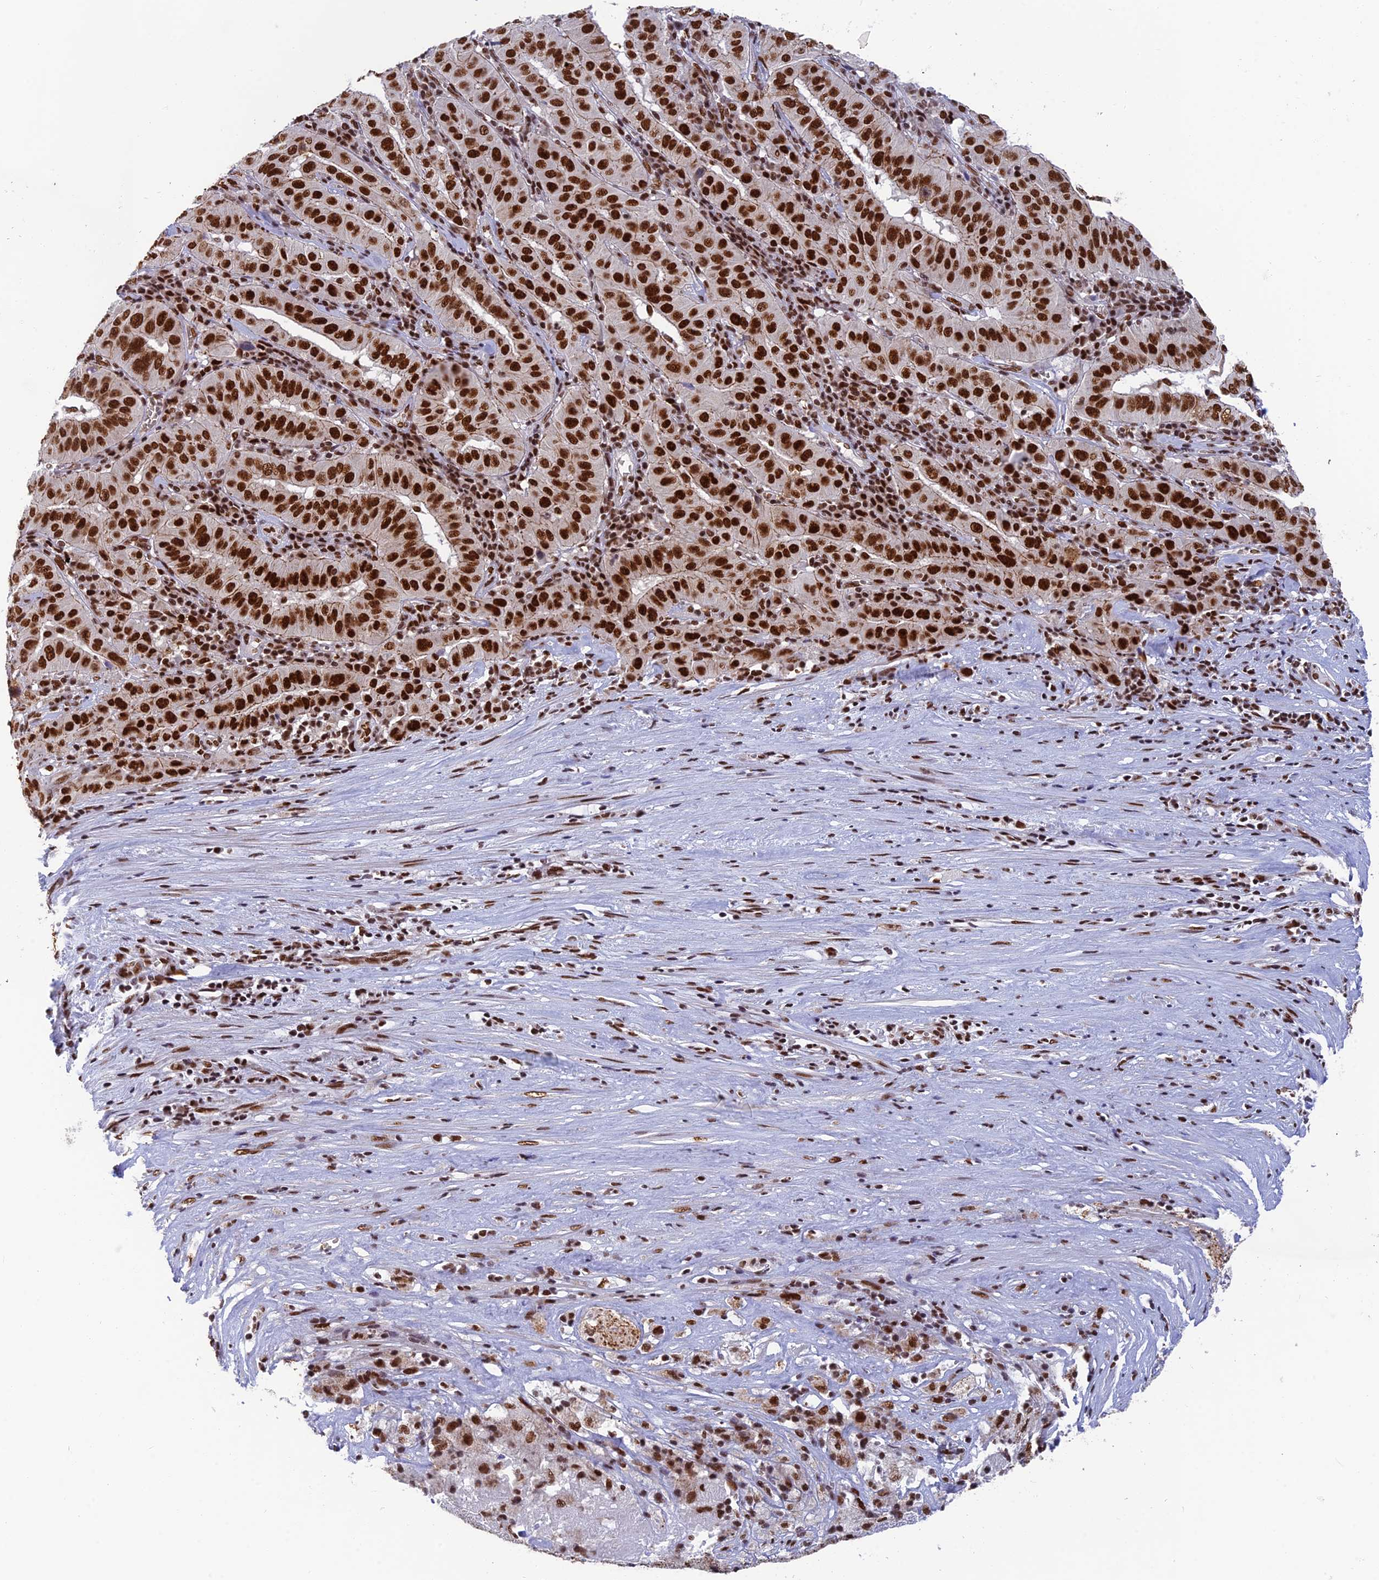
{"staining": {"intensity": "strong", "quantity": ">75%", "location": "nuclear"}, "tissue": "pancreatic cancer", "cell_type": "Tumor cells", "image_type": "cancer", "snomed": [{"axis": "morphology", "description": "Adenocarcinoma, NOS"}, {"axis": "topography", "description": "Pancreas"}], "caption": "A histopathology image of pancreatic cancer stained for a protein exhibits strong nuclear brown staining in tumor cells. The protein is shown in brown color, while the nuclei are stained blue.", "gene": "EEF1AKMT3", "patient": {"sex": "male", "age": 63}}